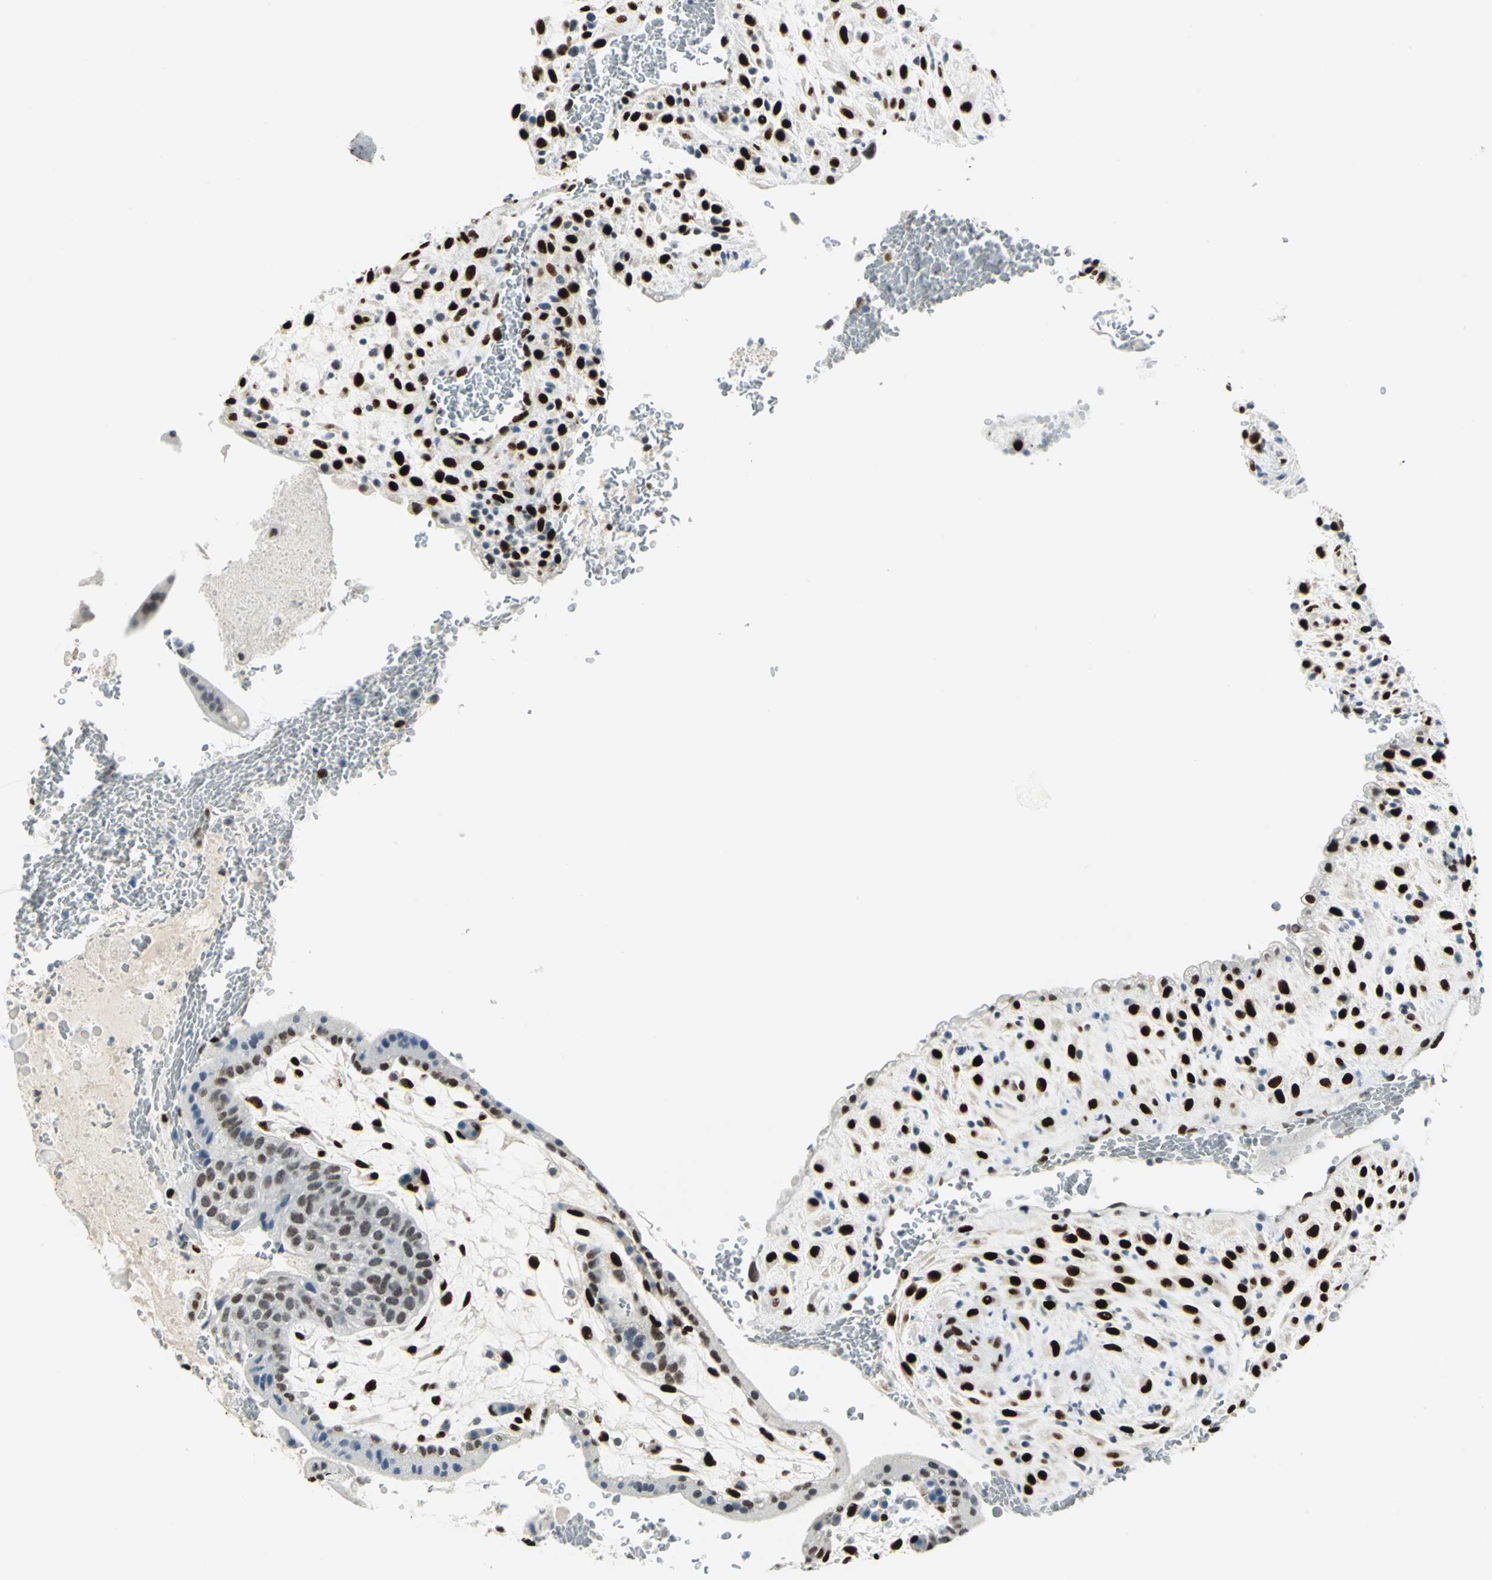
{"staining": {"intensity": "strong", "quantity": ">75%", "location": "nuclear"}, "tissue": "placenta", "cell_type": "Decidual cells", "image_type": "normal", "snomed": [{"axis": "morphology", "description": "Normal tissue, NOS"}, {"axis": "topography", "description": "Placenta"}], "caption": "The histopathology image reveals immunohistochemical staining of benign placenta. There is strong nuclear positivity is identified in about >75% of decidual cells. The protein of interest is stained brown, and the nuclei are stained in blue (DAB IHC with brightfield microscopy, high magnification).", "gene": "MEIS2", "patient": {"sex": "female", "age": 35}}